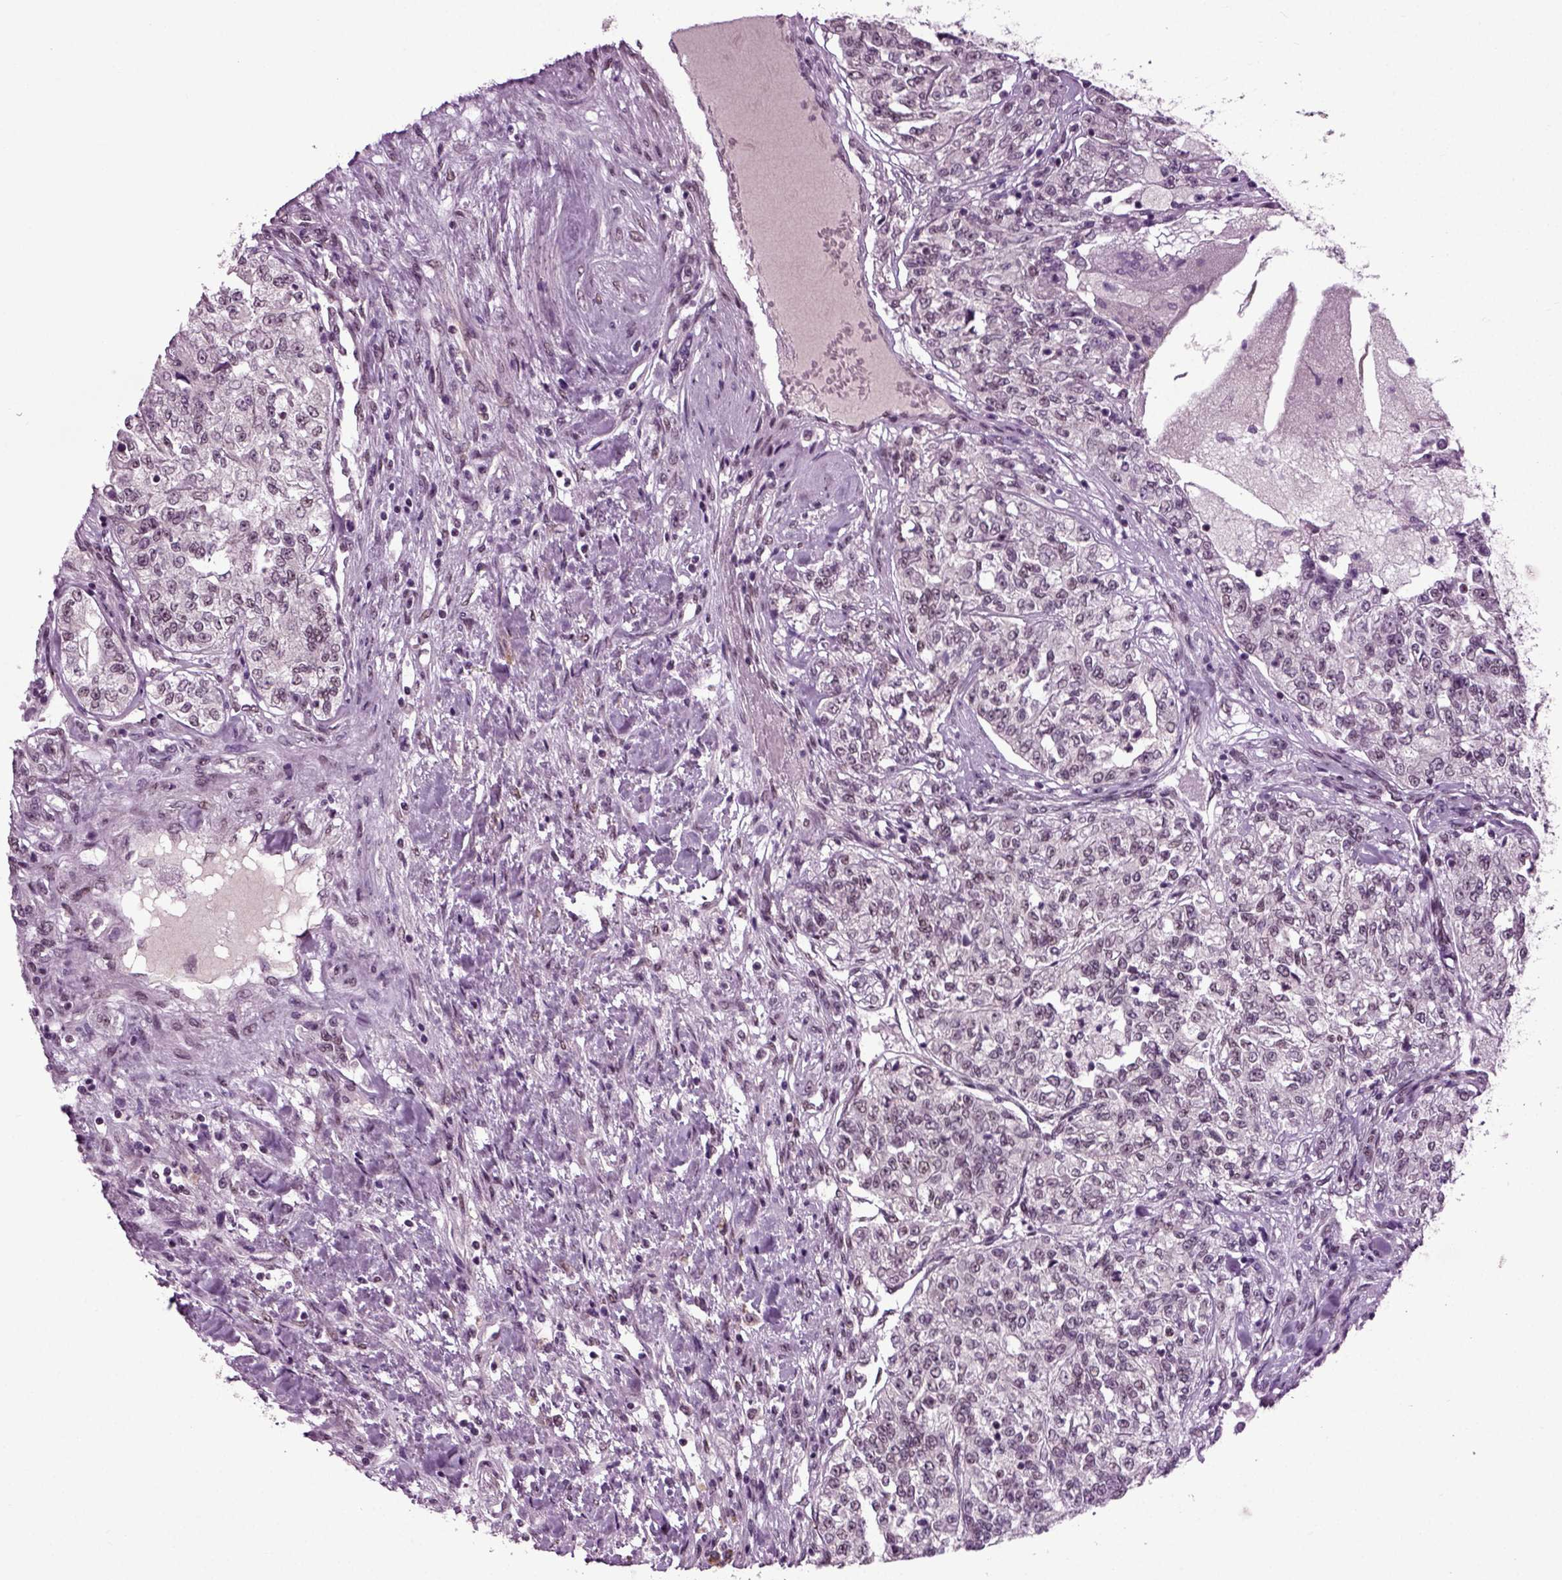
{"staining": {"intensity": "negative", "quantity": "none", "location": "none"}, "tissue": "renal cancer", "cell_type": "Tumor cells", "image_type": "cancer", "snomed": [{"axis": "morphology", "description": "Adenocarcinoma, NOS"}, {"axis": "topography", "description": "Kidney"}], "caption": "Protein analysis of renal cancer shows no significant expression in tumor cells. (DAB (3,3'-diaminobenzidine) immunohistochemistry (IHC) with hematoxylin counter stain).", "gene": "RCOR3", "patient": {"sex": "female", "age": 63}}